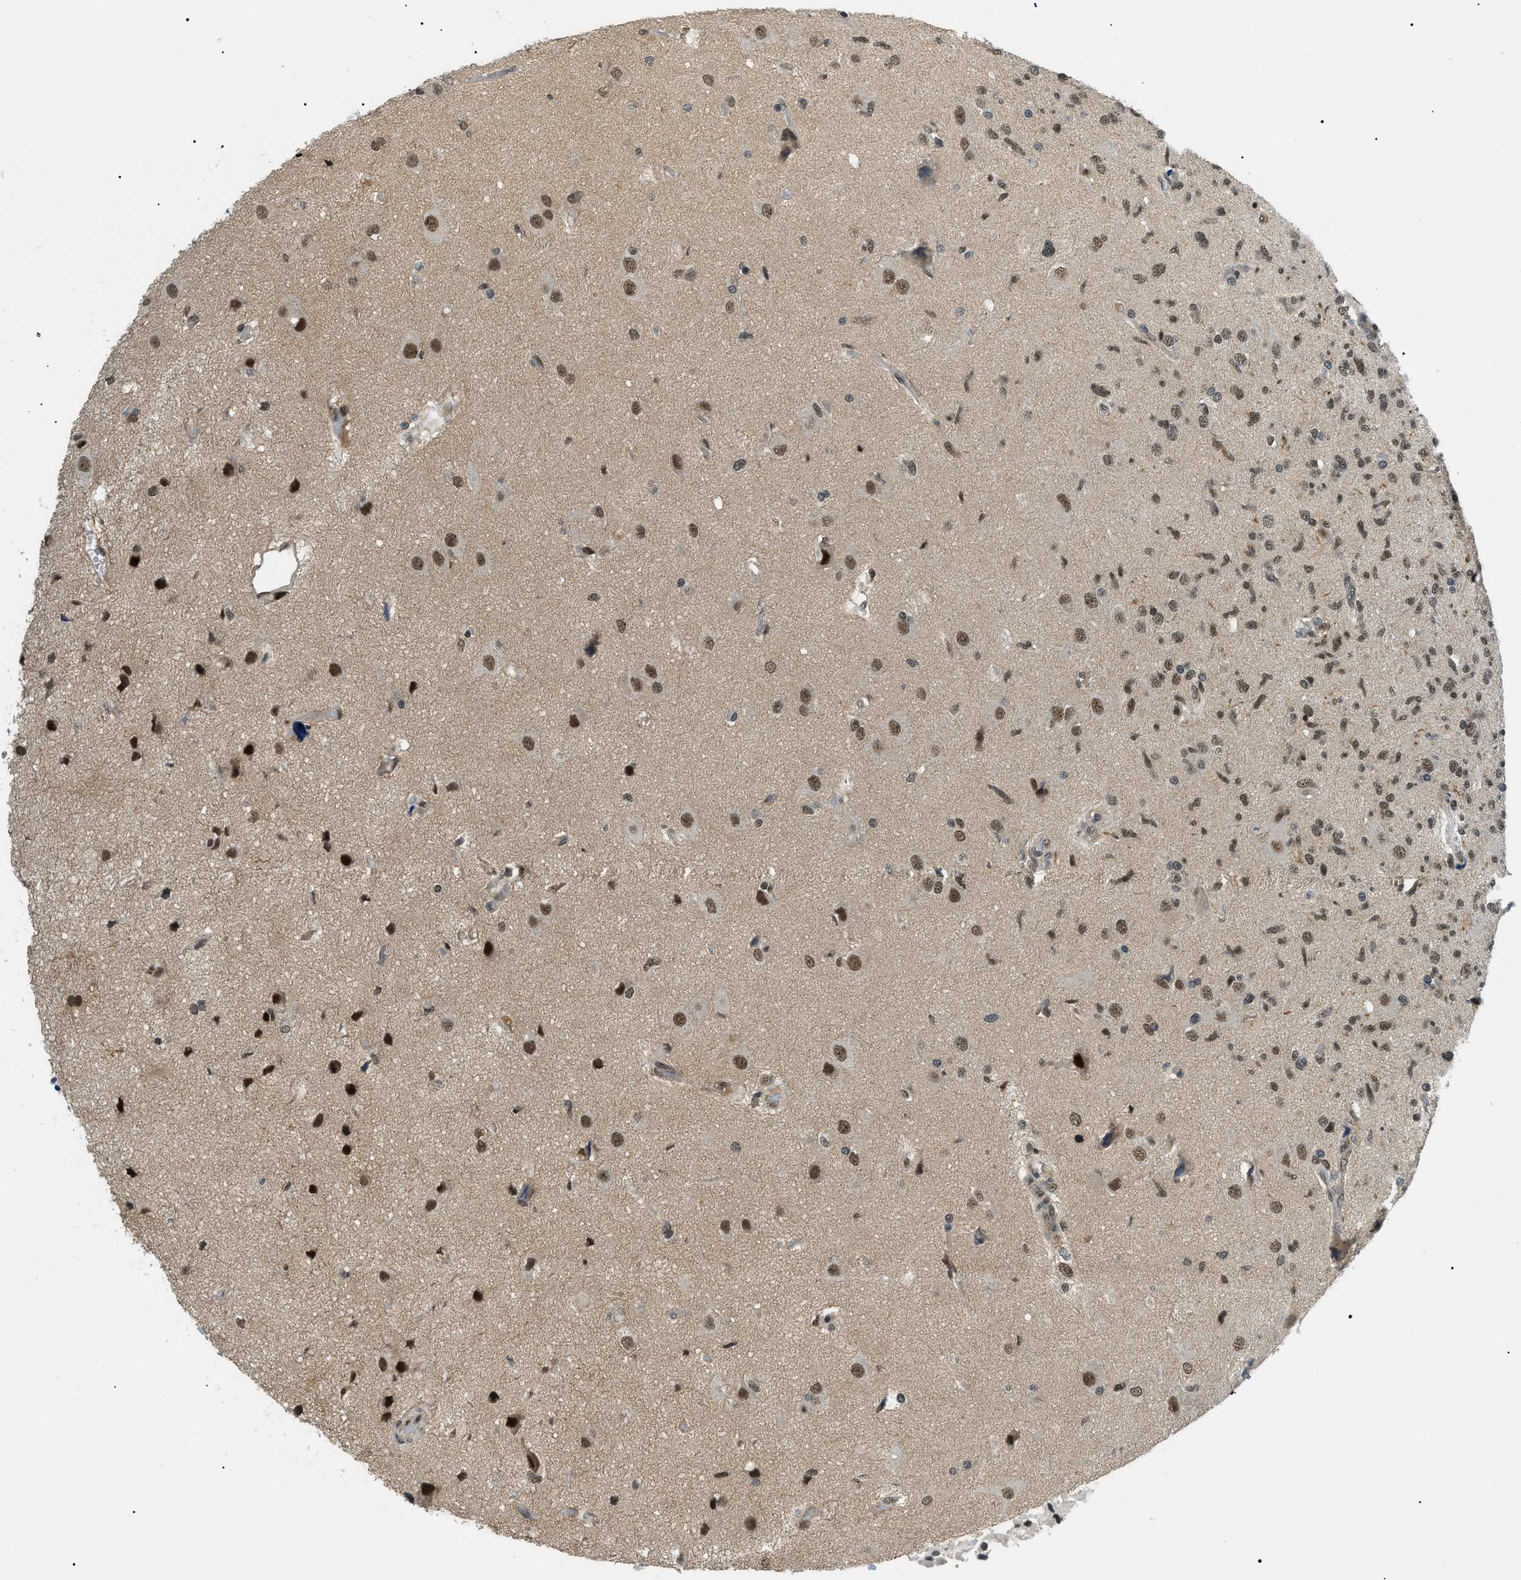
{"staining": {"intensity": "strong", "quantity": ">75%", "location": "nuclear"}, "tissue": "glioma", "cell_type": "Tumor cells", "image_type": "cancer", "snomed": [{"axis": "morphology", "description": "Glioma, malignant, High grade"}, {"axis": "topography", "description": "Brain"}], "caption": "The immunohistochemical stain labels strong nuclear staining in tumor cells of malignant glioma (high-grade) tissue. (Stains: DAB (3,3'-diaminobenzidine) in brown, nuclei in blue, Microscopy: brightfield microscopy at high magnification).", "gene": "RBM15", "patient": {"sex": "female", "age": 59}}